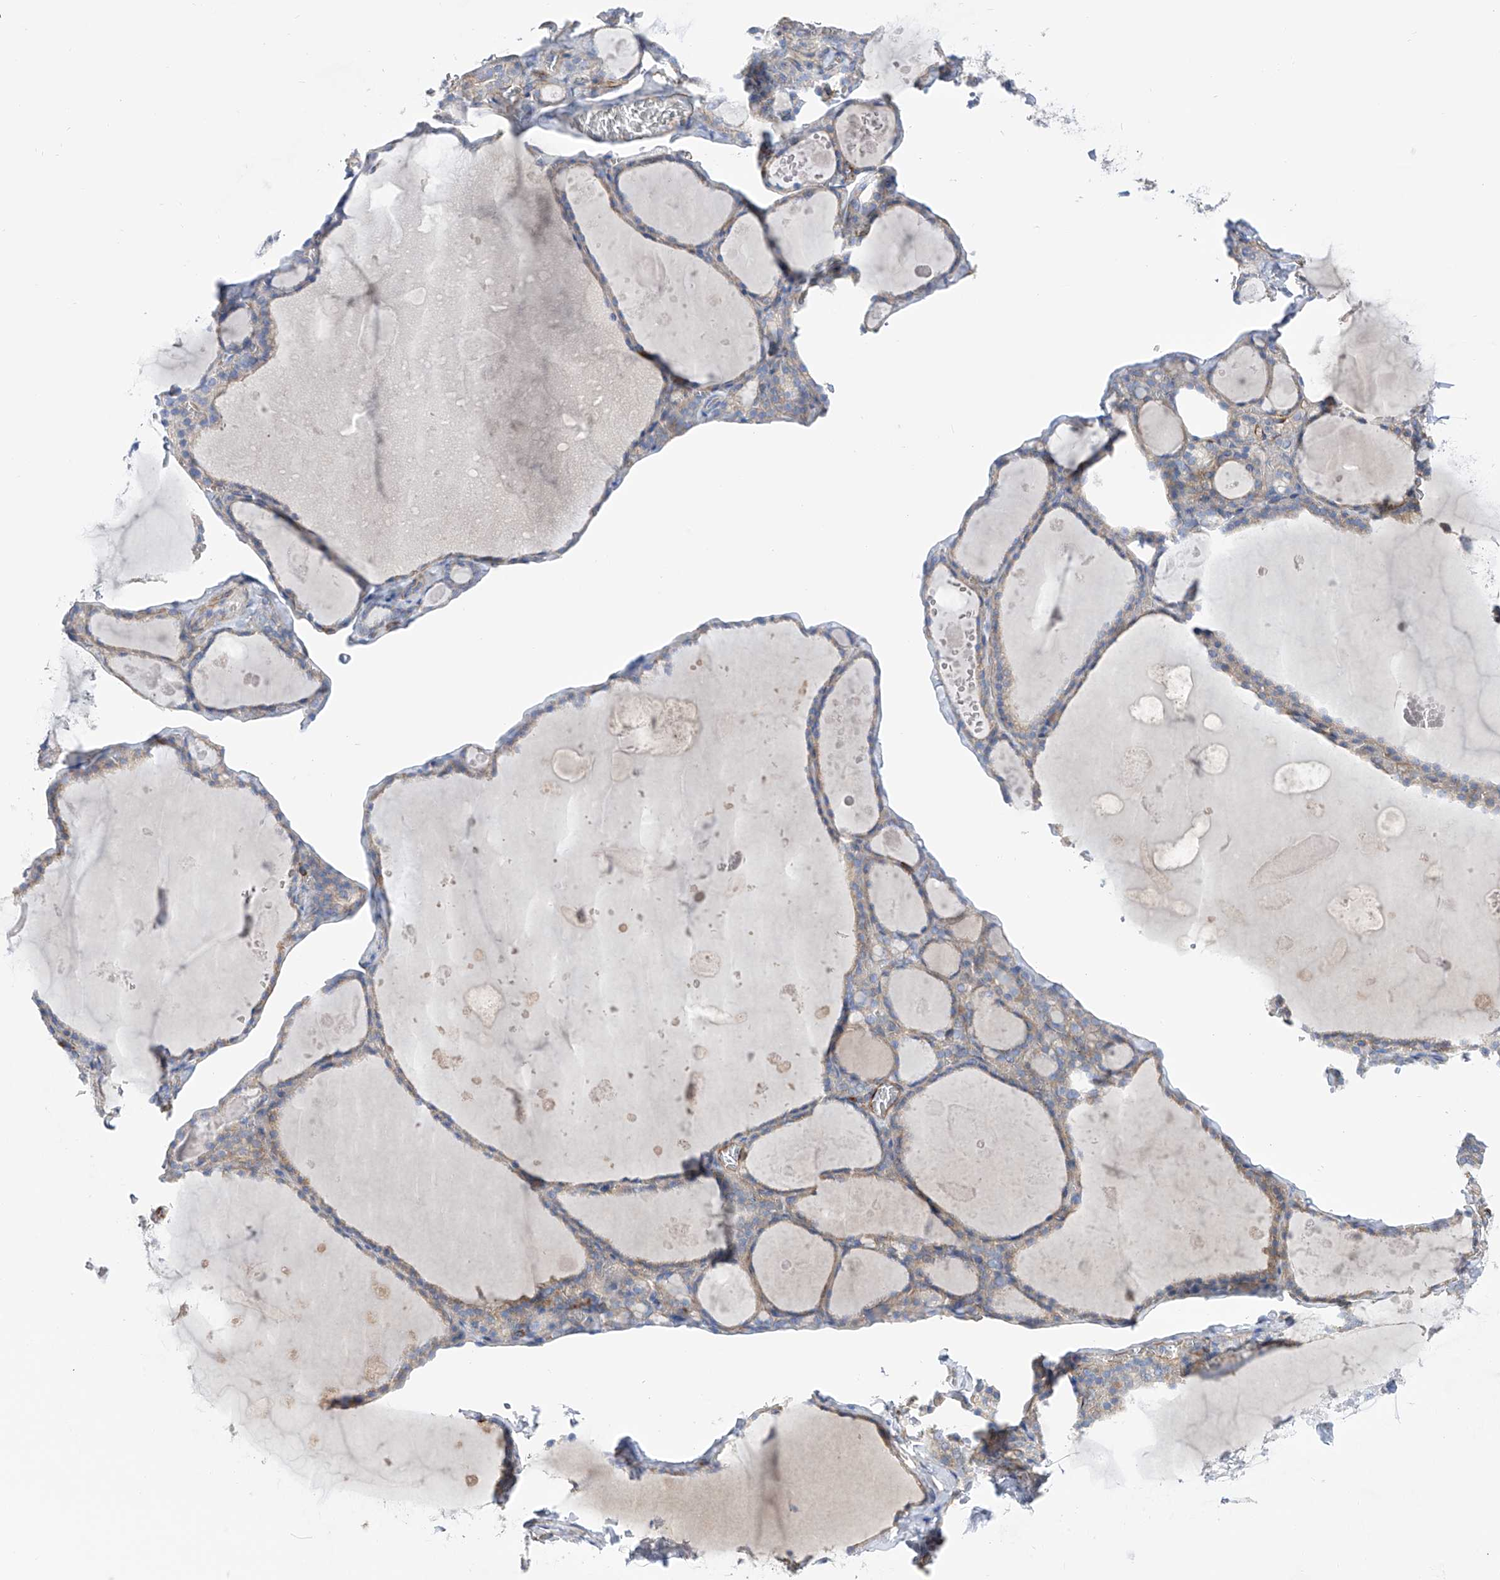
{"staining": {"intensity": "negative", "quantity": "none", "location": "none"}, "tissue": "thyroid gland", "cell_type": "Glandular cells", "image_type": "normal", "snomed": [{"axis": "morphology", "description": "Normal tissue, NOS"}, {"axis": "topography", "description": "Thyroid gland"}], "caption": "Protein analysis of unremarkable thyroid gland reveals no significant positivity in glandular cells.", "gene": "LCA5", "patient": {"sex": "male", "age": 56}}